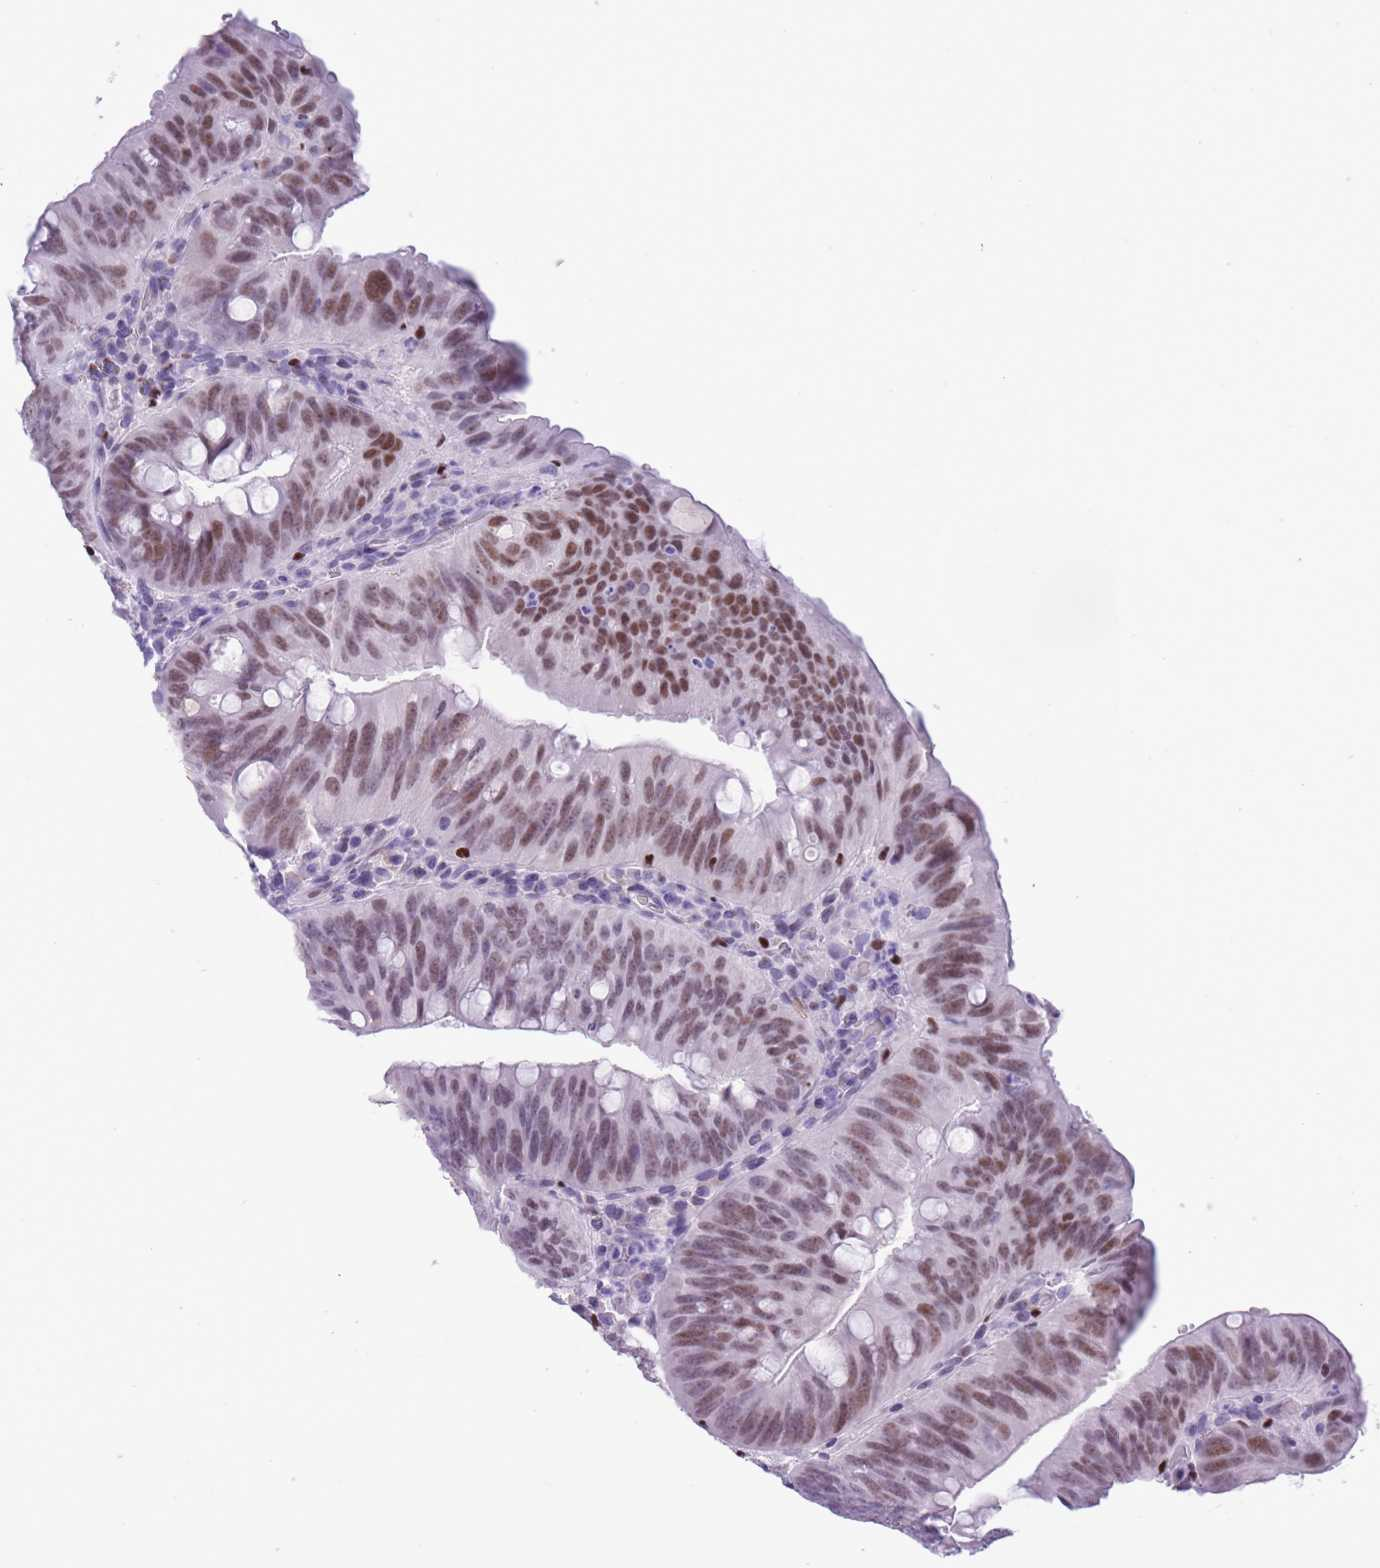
{"staining": {"intensity": "moderate", "quantity": ">75%", "location": "nuclear"}, "tissue": "colorectal cancer", "cell_type": "Tumor cells", "image_type": "cancer", "snomed": [{"axis": "morphology", "description": "Adenocarcinoma, NOS"}, {"axis": "topography", "description": "Rectum"}], "caption": "Brown immunohistochemical staining in human colorectal adenocarcinoma shows moderate nuclear staining in approximately >75% of tumor cells. (IHC, brightfield microscopy, high magnification).", "gene": "BCL11B", "patient": {"sex": "female", "age": 75}}